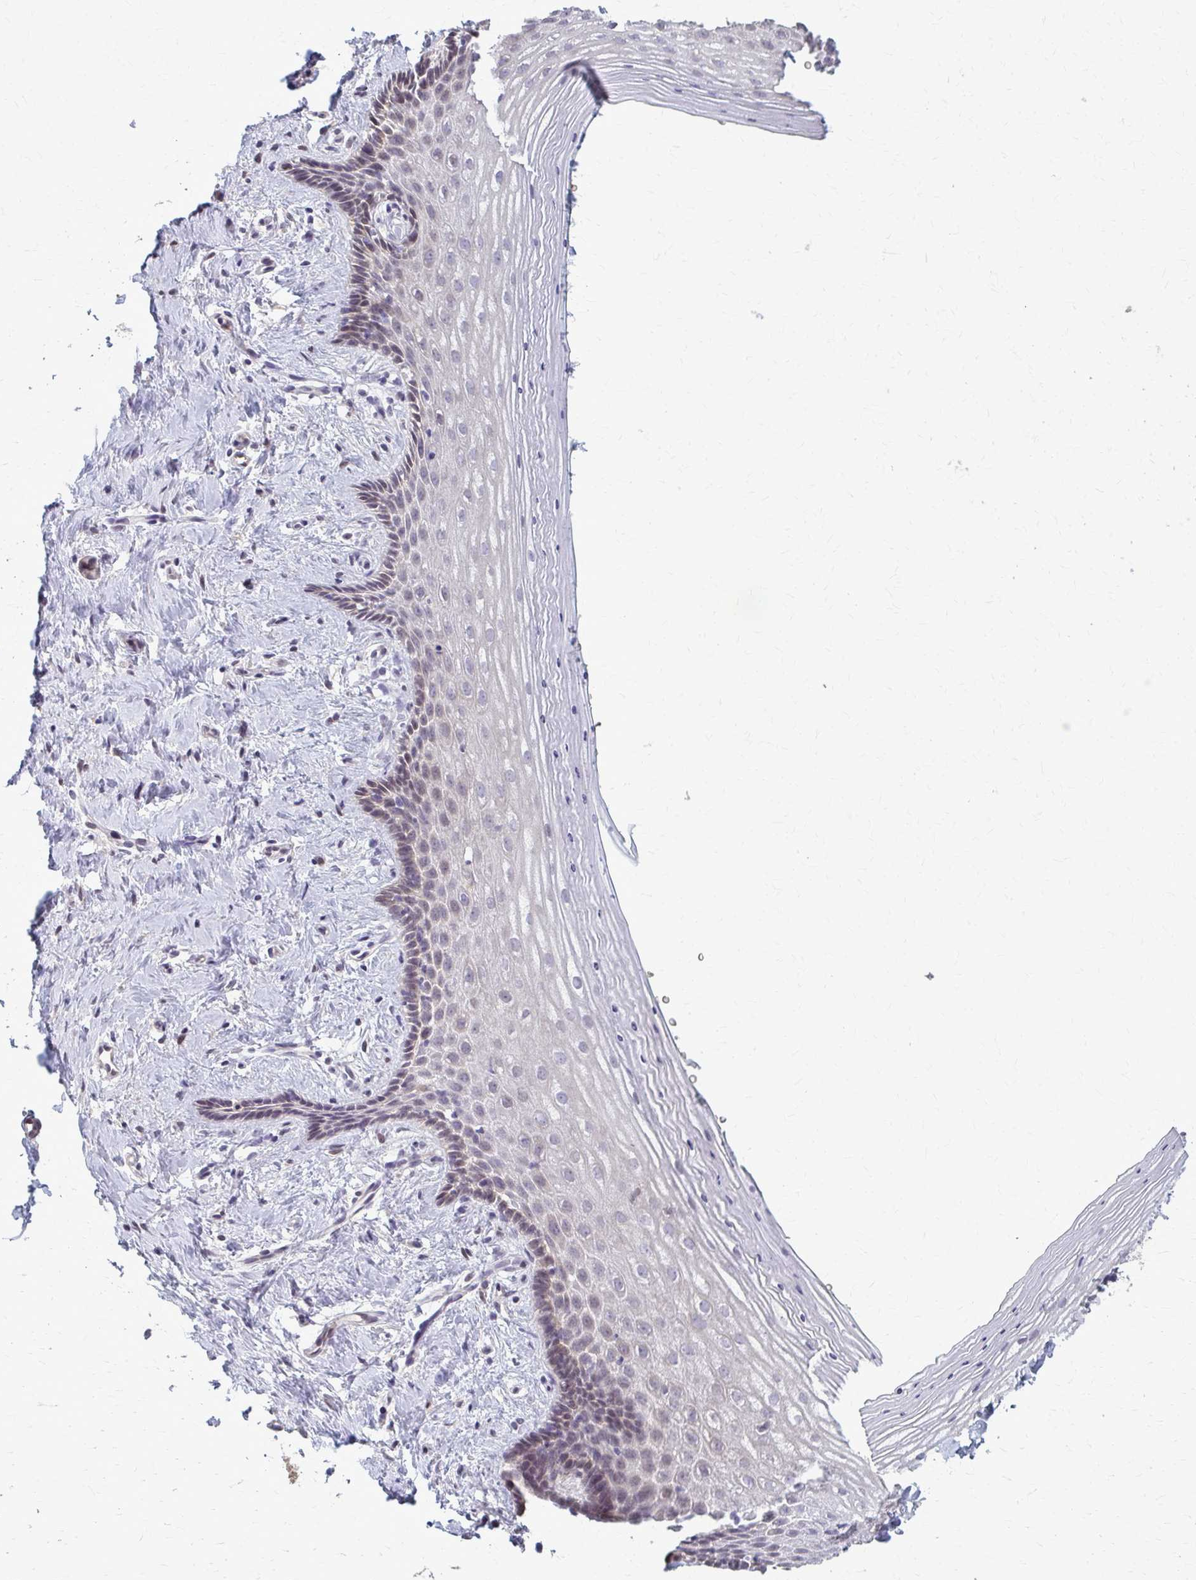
{"staining": {"intensity": "moderate", "quantity": "<25%", "location": "nuclear"}, "tissue": "vagina", "cell_type": "Squamous epithelial cells", "image_type": "normal", "snomed": [{"axis": "morphology", "description": "Normal tissue, NOS"}, {"axis": "topography", "description": "Vagina"}], "caption": "The micrograph reveals staining of normal vagina, revealing moderate nuclear protein staining (brown color) within squamous epithelial cells.", "gene": "ZNF34", "patient": {"sex": "female", "age": 42}}